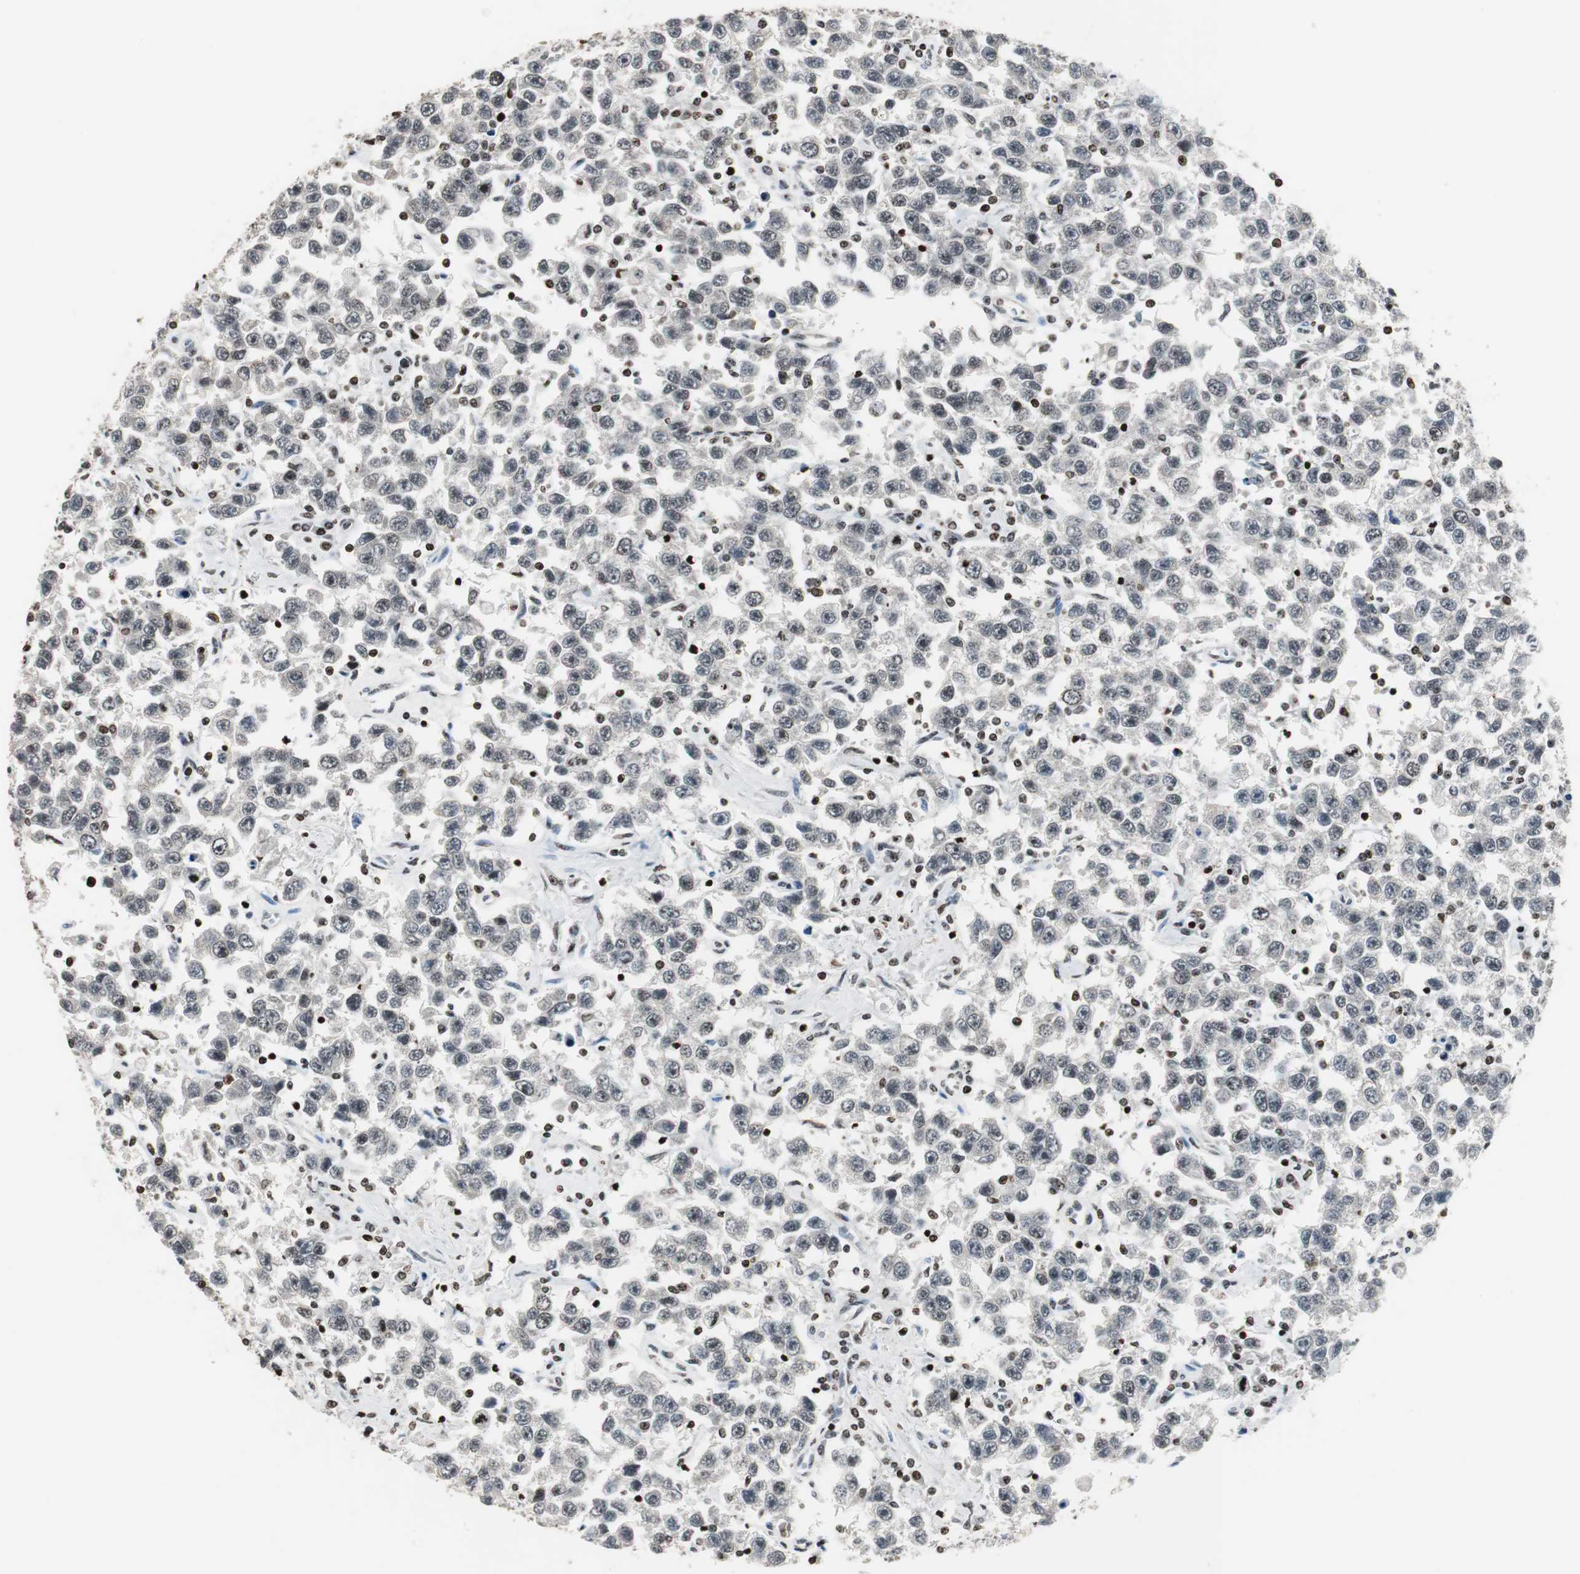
{"staining": {"intensity": "negative", "quantity": "none", "location": "none"}, "tissue": "testis cancer", "cell_type": "Tumor cells", "image_type": "cancer", "snomed": [{"axis": "morphology", "description": "Seminoma, NOS"}, {"axis": "topography", "description": "Testis"}], "caption": "Human seminoma (testis) stained for a protein using immunohistochemistry (IHC) displays no positivity in tumor cells.", "gene": "PAXIP1", "patient": {"sex": "male", "age": 41}}